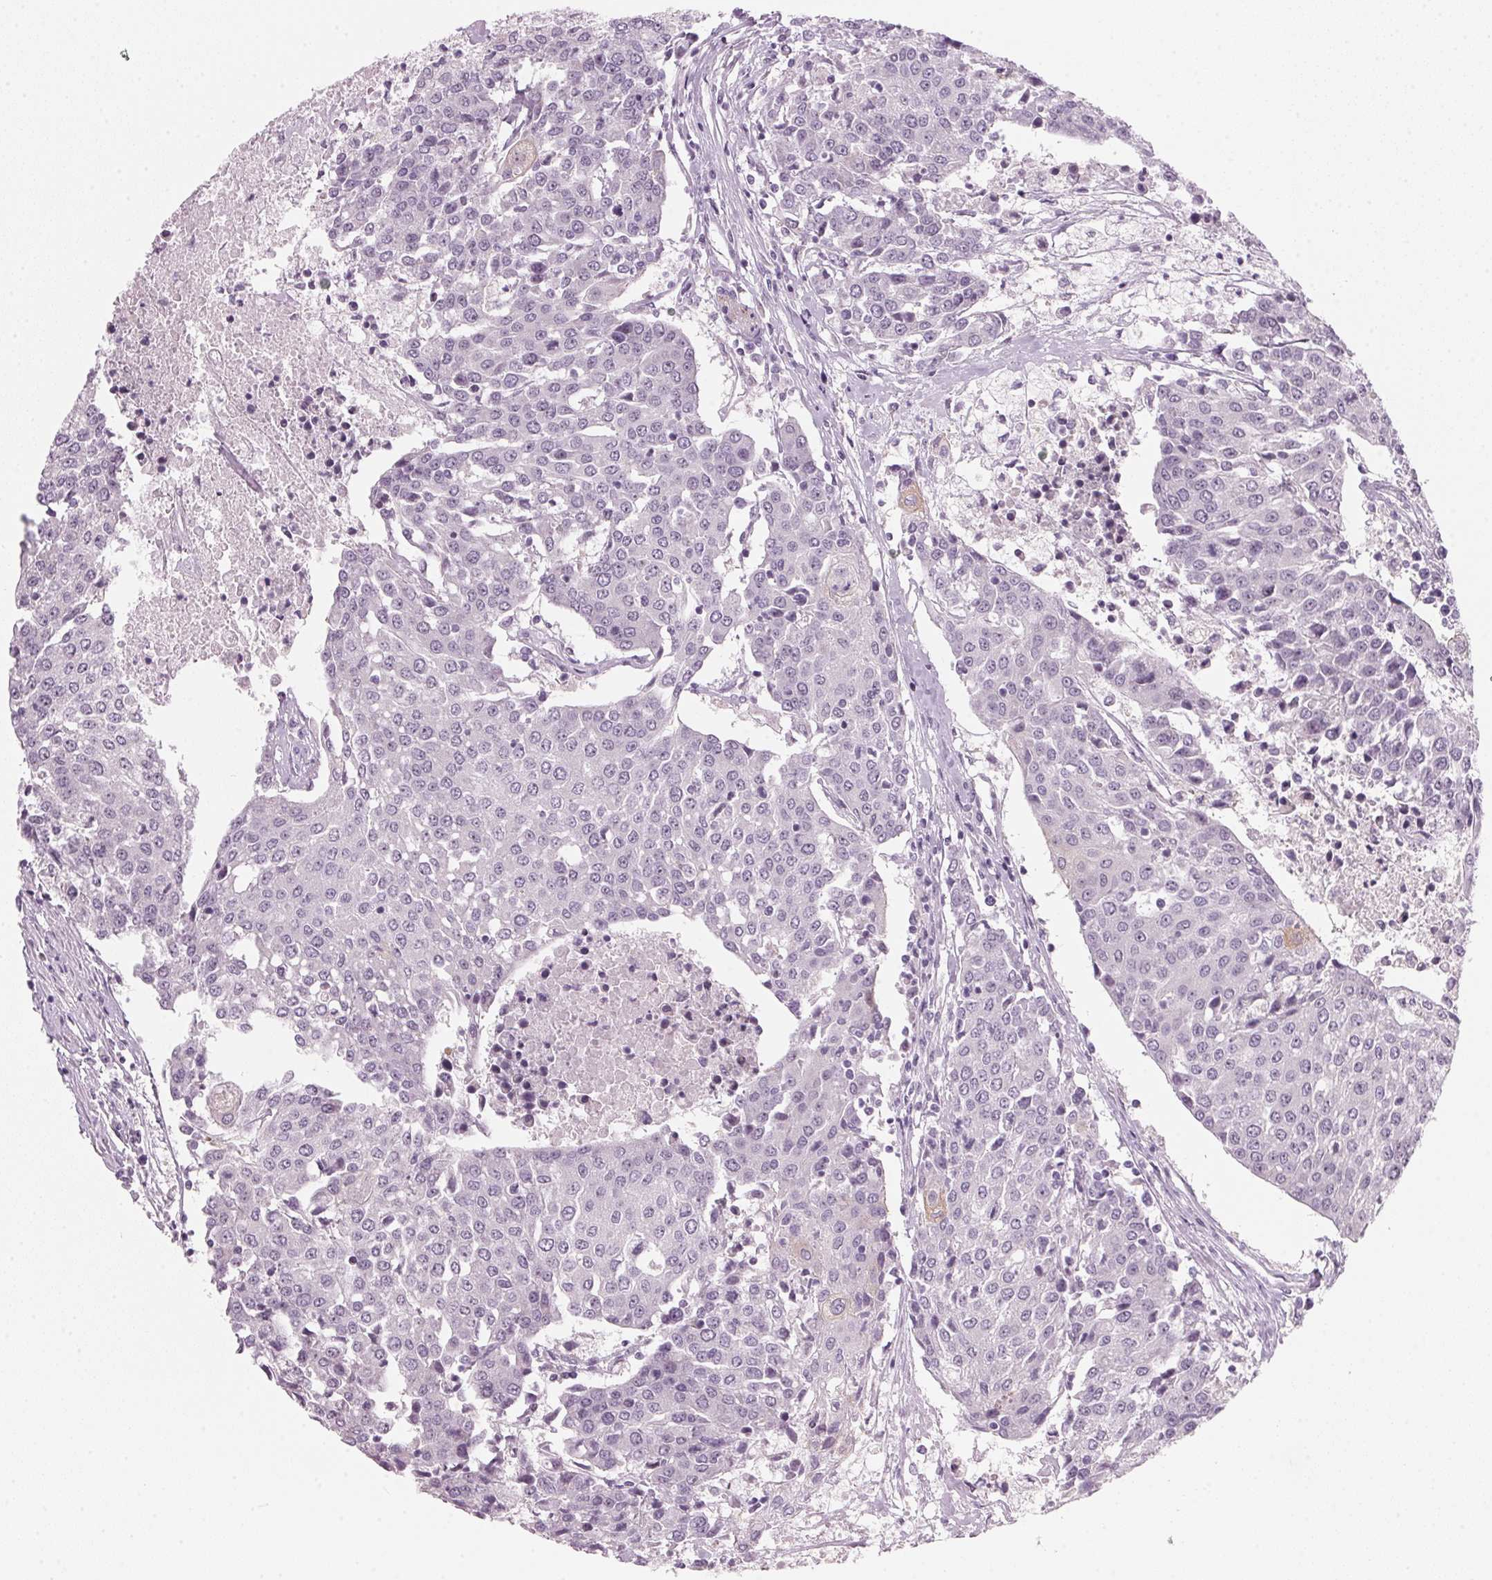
{"staining": {"intensity": "negative", "quantity": "none", "location": "none"}, "tissue": "urothelial cancer", "cell_type": "Tumor cells", "image_type": "cancer", "snomed": [{"axis": "morphology", "description": "Urothelial carcinoma, High grade"}, {"axis": "topography", "description": "Urinary bladder"}], "caption": "Immunohistochemical staining of human high-grade urothelial carcinoma demonstrates no significant staining in tumor cells.", "gene": "DNTTIP2", "patient": {"sex": "female", "age": 85}}